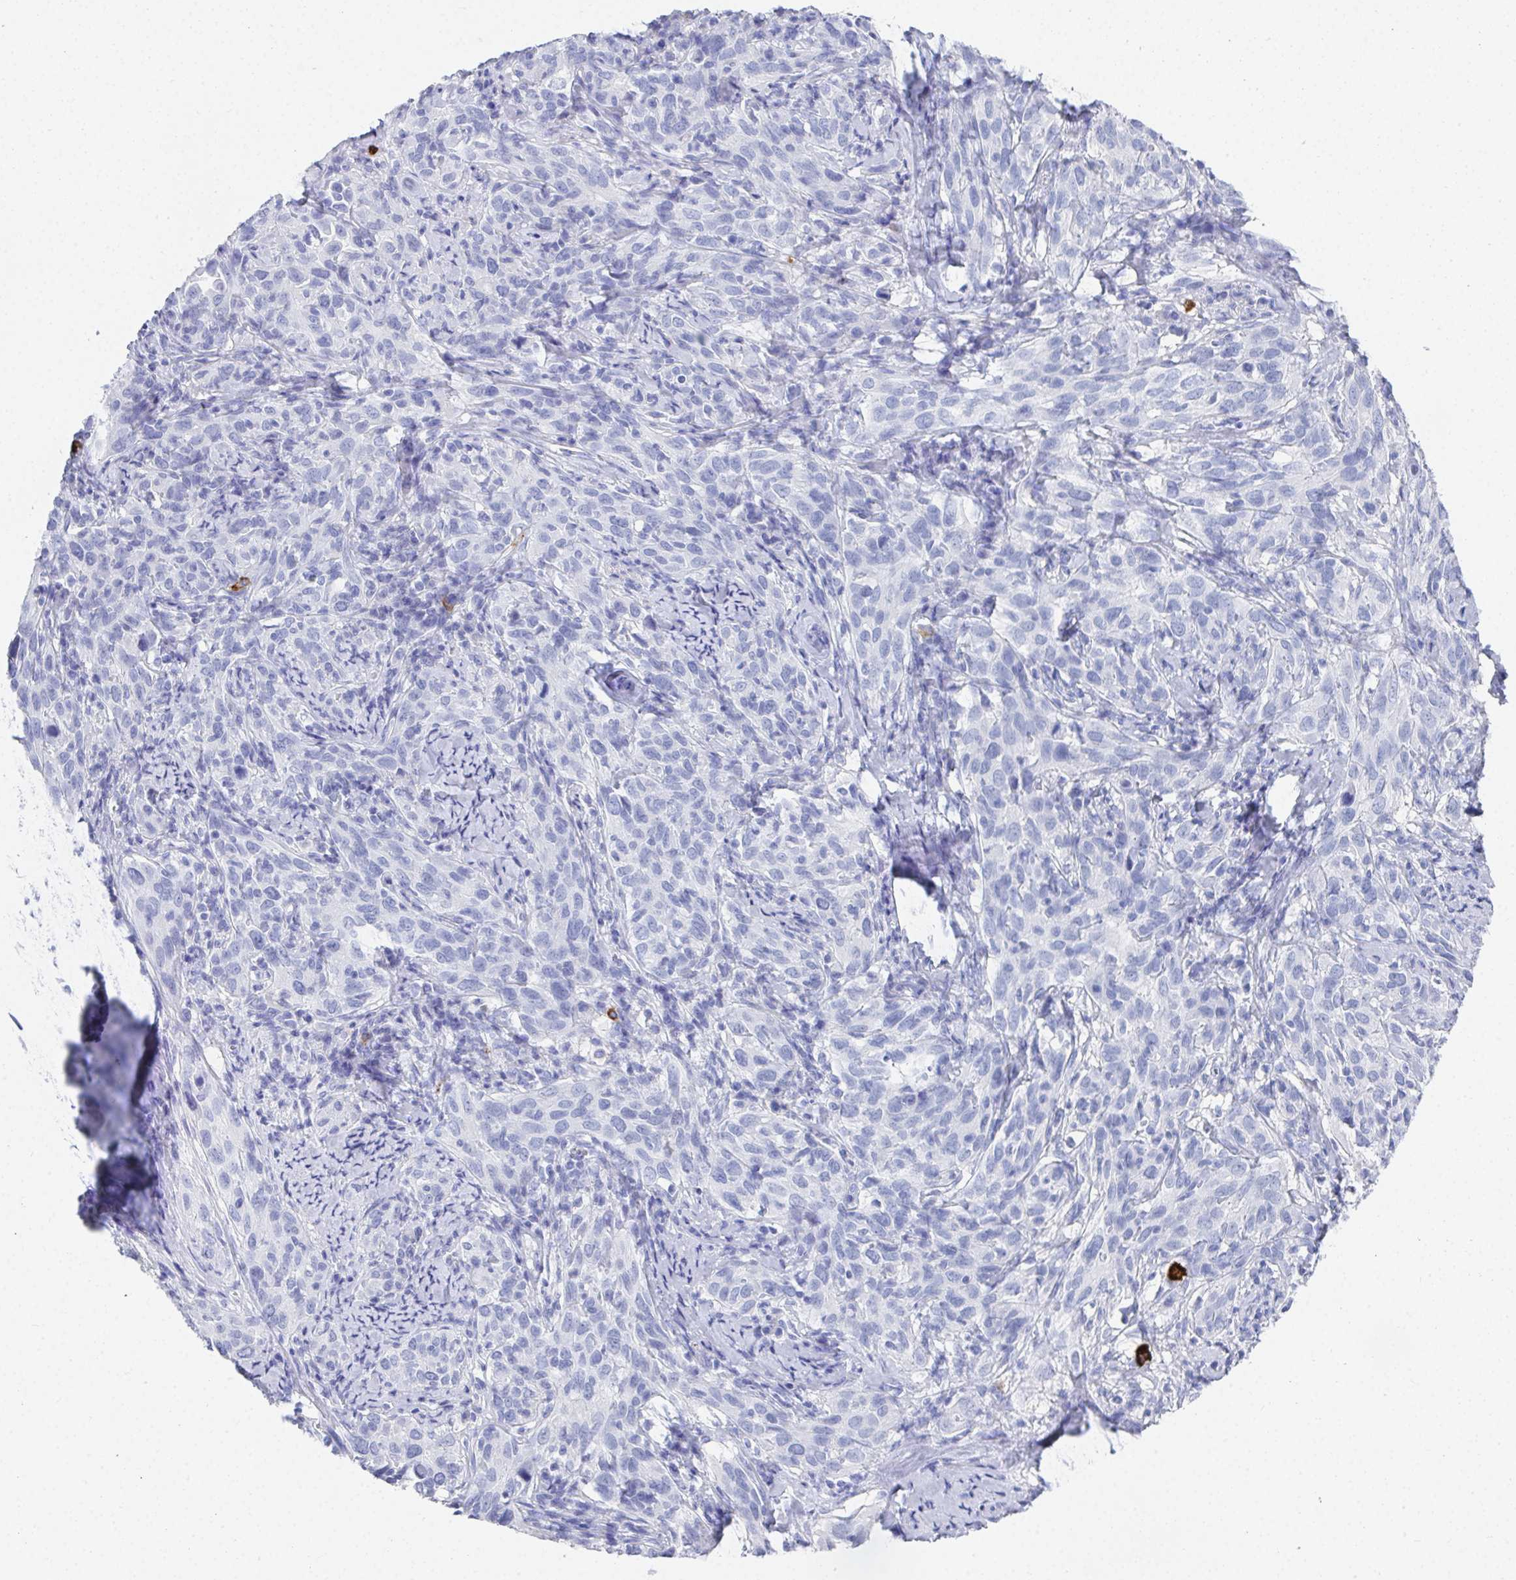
{"staining": {"intensity": "negative", "quantity": "none", "location": "none"}, "tissue": "cervical cancer", "cell_type": "Tumor cells", "image_type": "cancer", "snomed": [{"axis": "morphology", "description": "Normal tissue, NOS"}, {"axis": "morphology", "description": "Squamous cell carcinoma, NOS"}, {"axis": "topography", "description": "Cervix"}], "caption": "Immunohistochemistry (IHC) photomicrograph of neoplastic tissue: squamous cell carcinoma (cervical) stained with DAB (3,3'-diaminobenzidine) exhibits no significant protein expression in tumor cells. Brightfield microscopy of IHC stained with DAB (3,3'-diaminobenzidine) (brown) and hematoxylin (blue), captured at high magnification.", "gene": "GRIA1", "patient": {"sex": "female", "age": 51}}